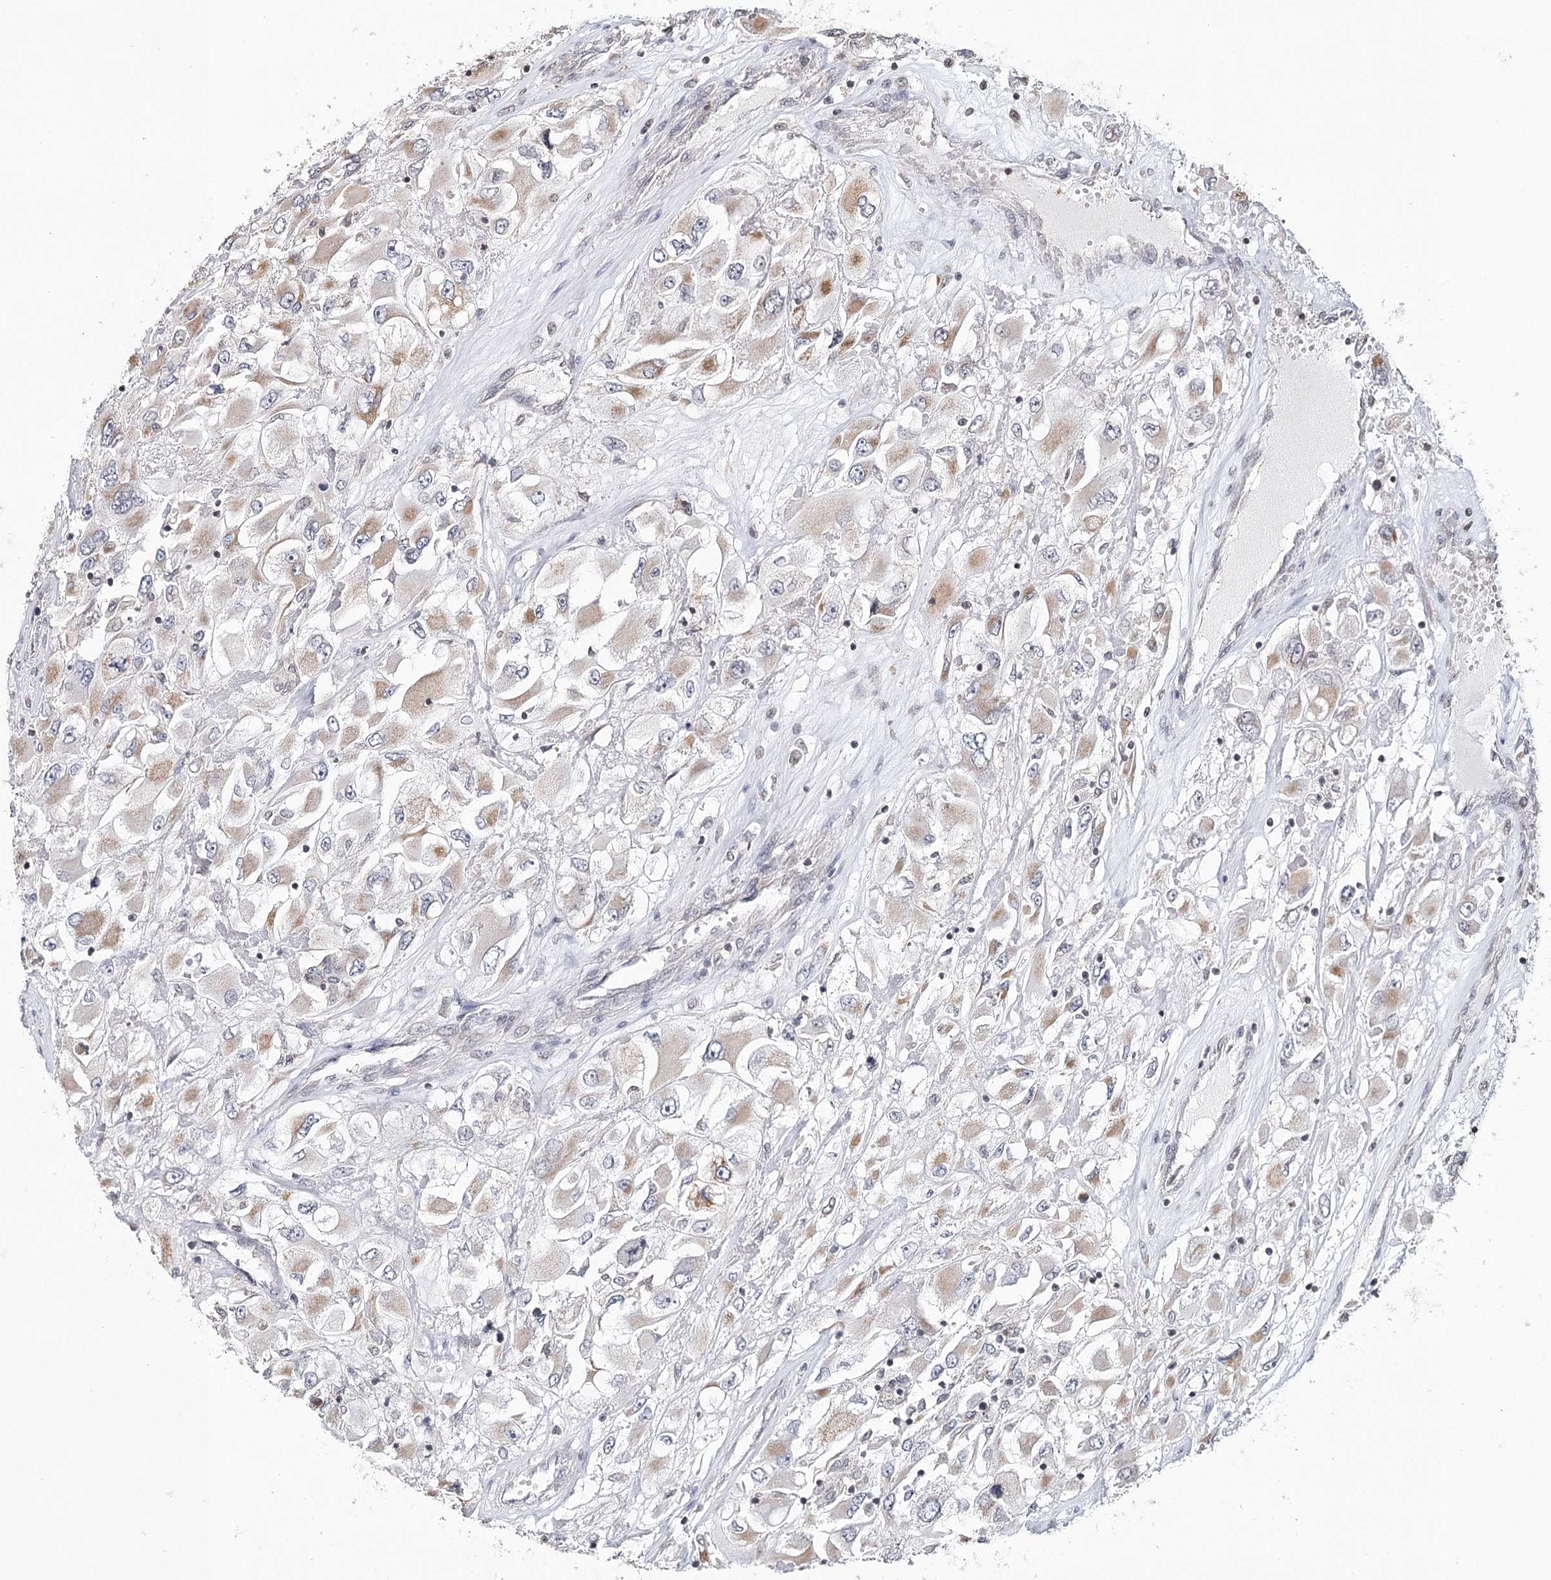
{"staining": {"intensity": "moderate", "quantity": "25%-75%", "location": "cytoplasmic/membranous"}, "tissue": "renal cancer", "cell_type": "Tumor cells", "image_type": "cancer", "snomed": [{"axis": "morphology", "description": "Adenocarcinoma, NOS"}, {"axis": "topography", "description": "Kidney"}], "caption": "DAB (3,3'-diaminobenzidine) immunohistochemical staining of human adenocarcinoma (renal) exhibits moderate cytoplasmic/membranous protein positivity in about 25%-75% of tumor cells. (Stains: DAB in brown, nuclei in blue, Microscopy: brightfield microscopy at high magnification).", "gene": "ICOS", "patient": {"sex": "female", "age": 52}}